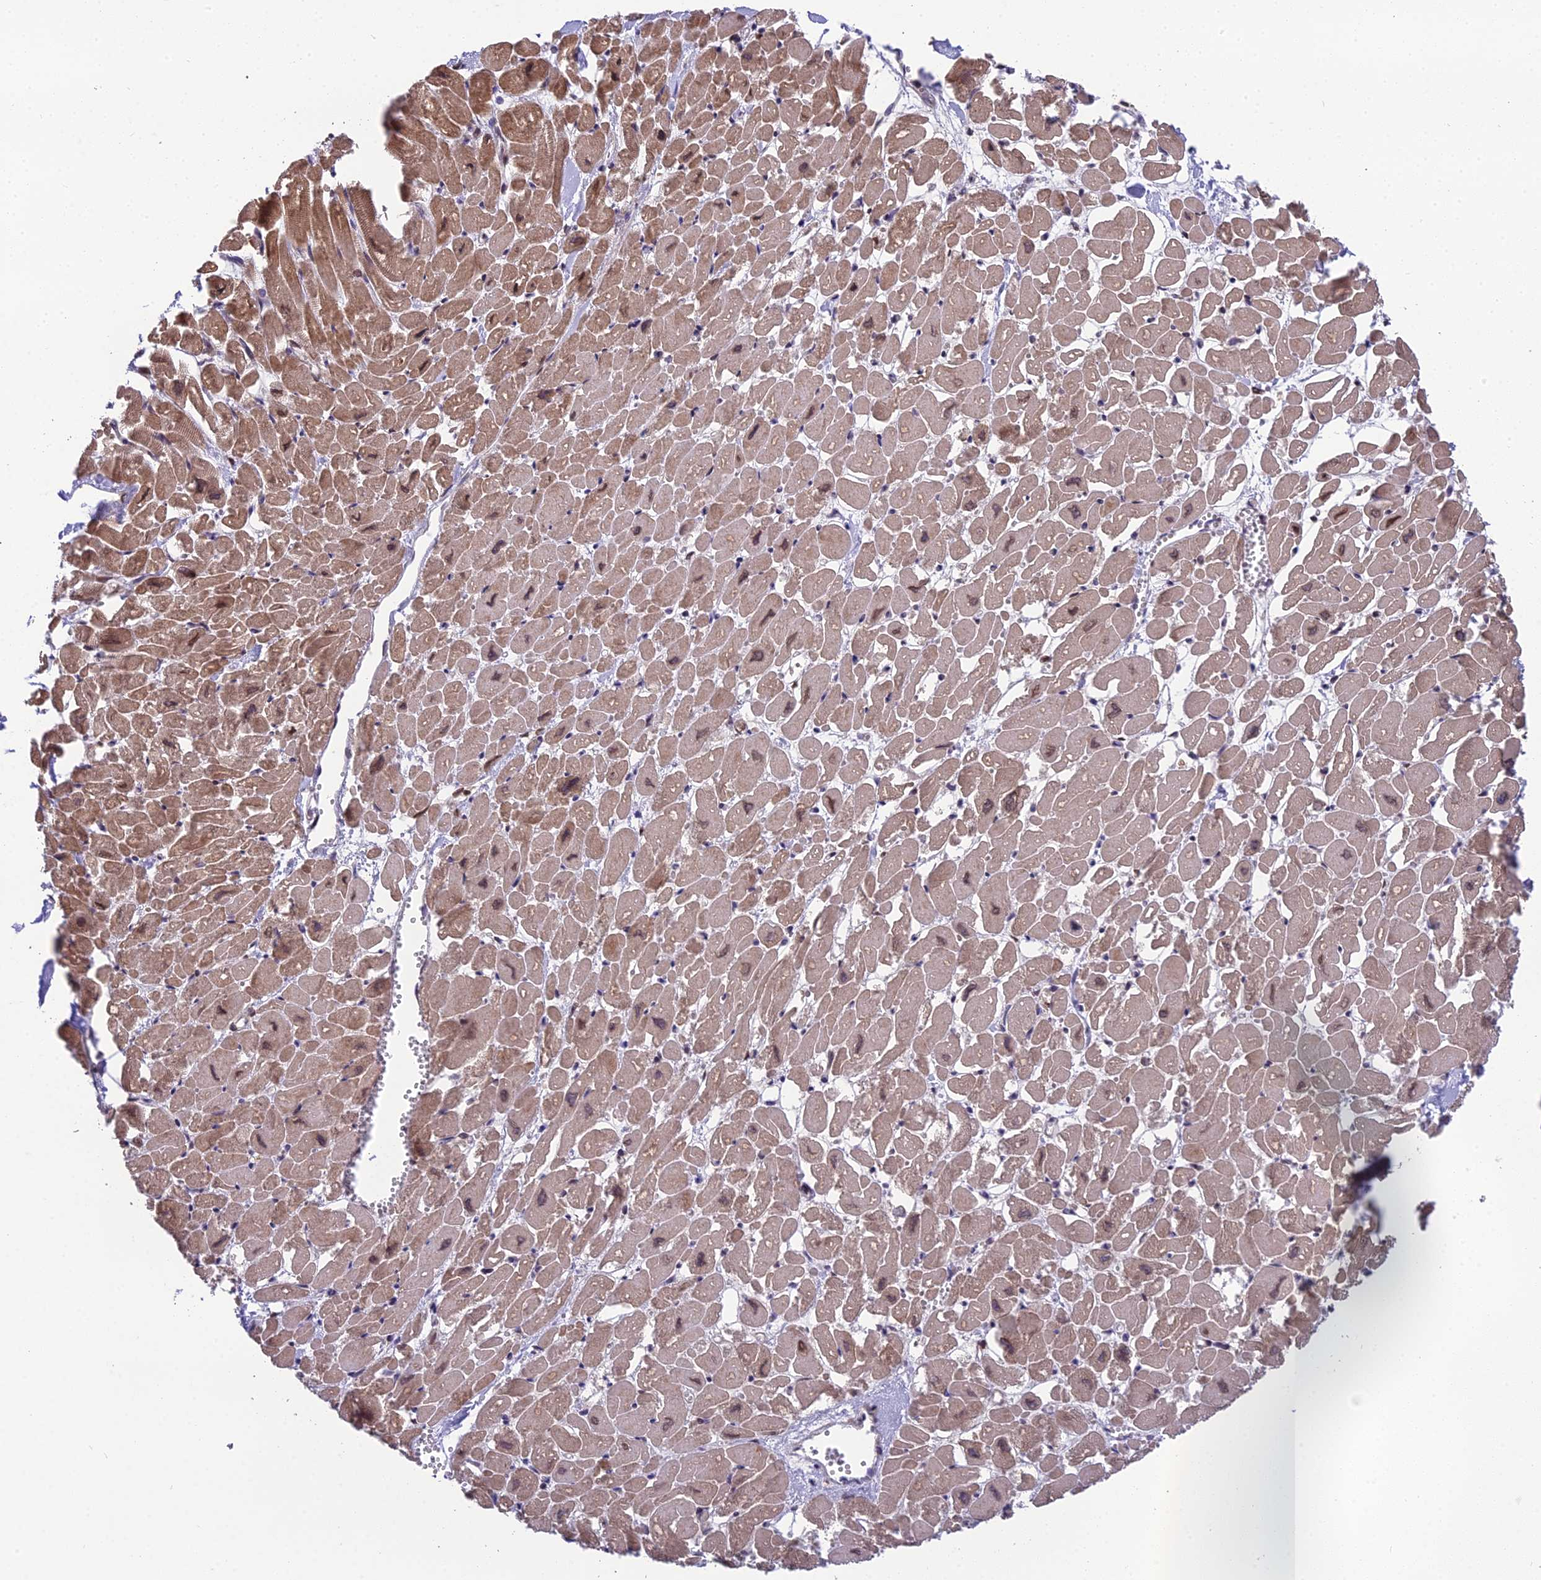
{"staining": {"intensity": "strong", "quantity": "25%-75%", "location": "cytoplasmic/membranous,nuclear"}, "tissue": "heart muscle", "cell_type": "Cardiomyocytes", "image_type": "normal", "snomed": [{"axis": "morphology", "description": "Normal tissue, NOS"}, {"axis": "topography", "description": "Heart"}], "caption": "Strong cytoplasmic/membranous,nuclear positivity for a protein is identified in about 25%-75% of cardiomyocytes of normal heart muscle using immunohistochemistry.", "gene": "CYP2R1", "patient": {"sex": "male", "age": 54}}